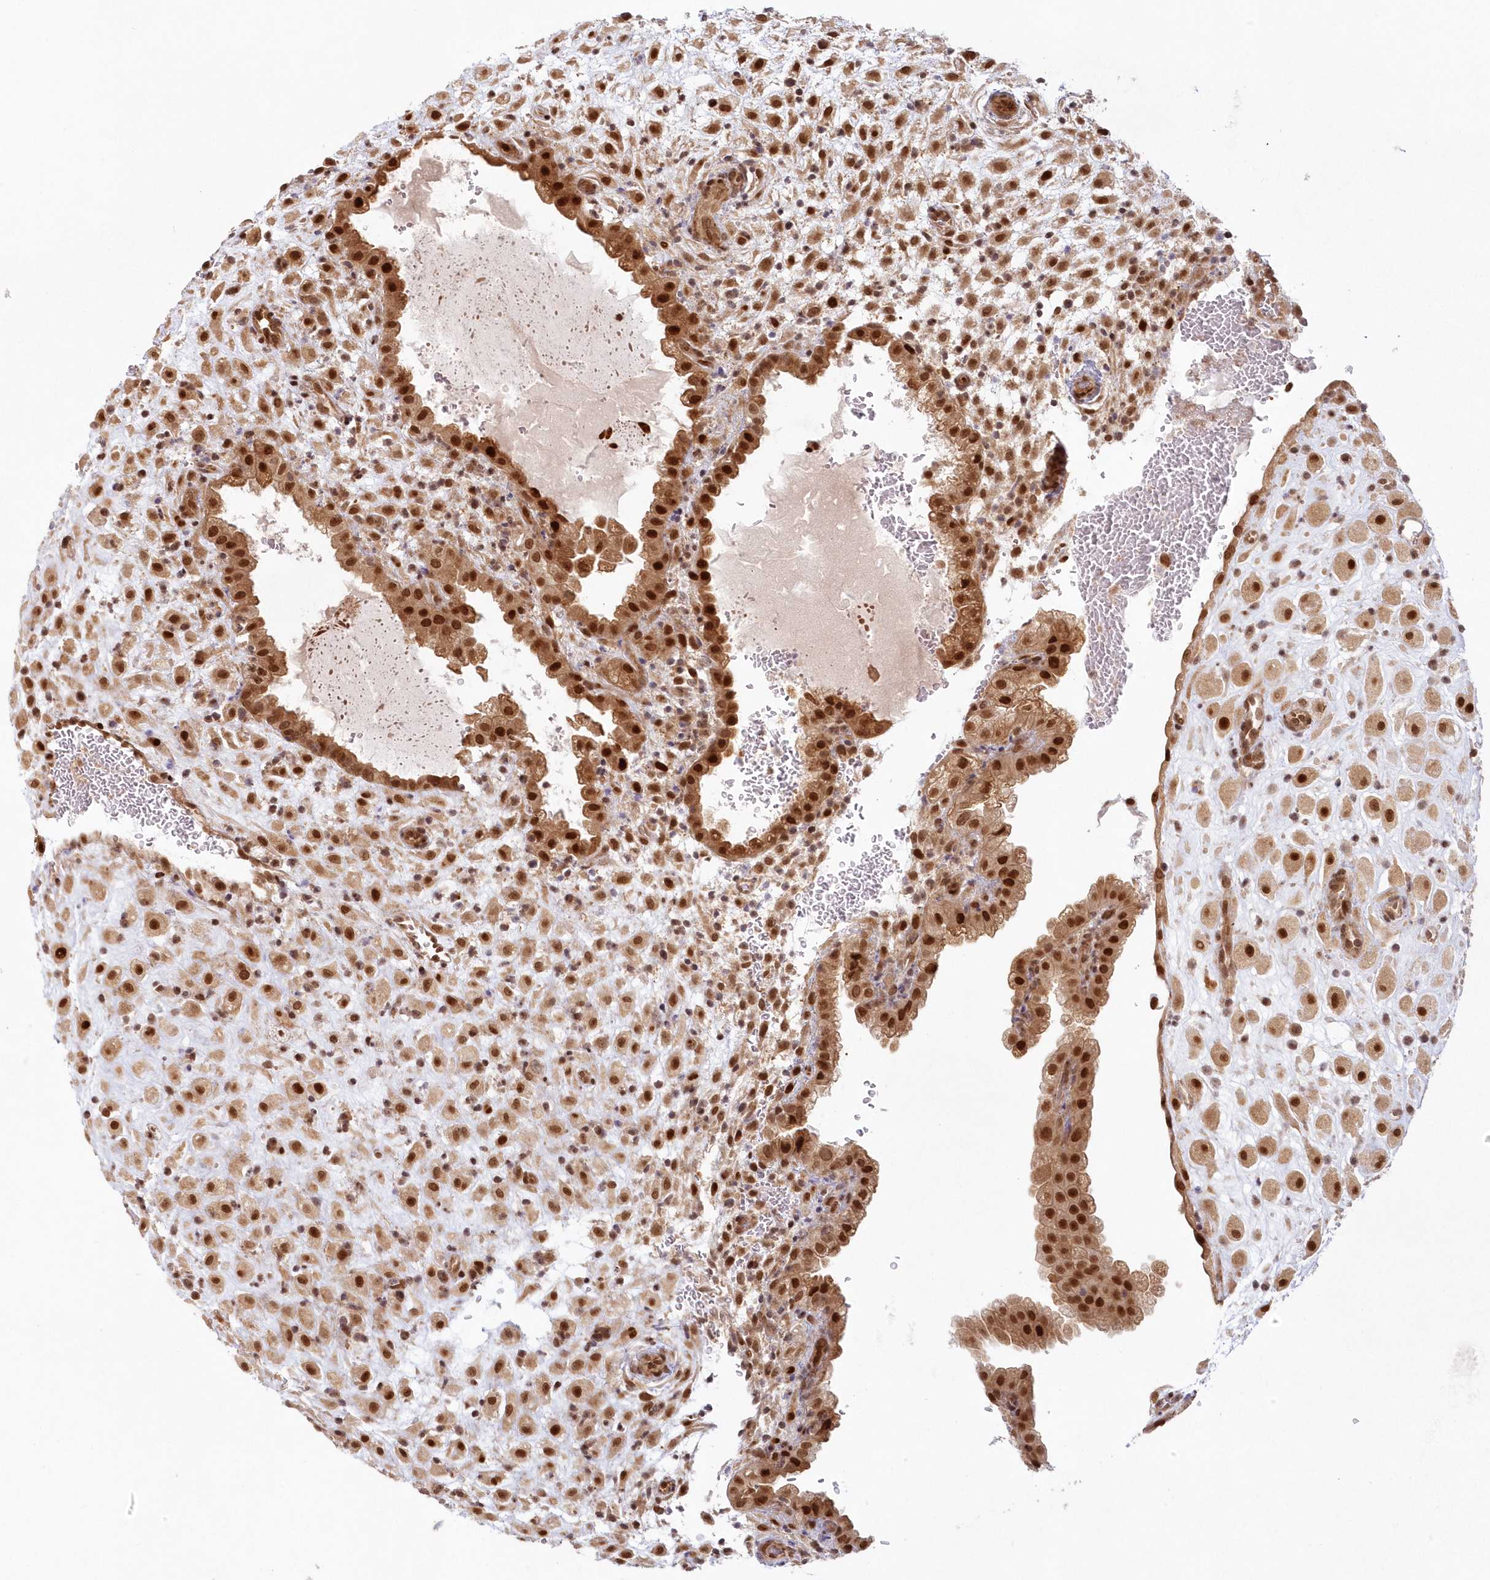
{"staining": {"intensity": "strong", "quantity": ">75%", "location": "cytoplasmic/membranous,nuclear"}, "tissue": "placenta", "cell_type": "Decidual cells", "image_type": "normal", "snomed": [{"axis": "morphology", "description": "Normal tissue, NOS"}, {"axis": "topography", "description": "Placenta"}], "caption": "An immunohistochemistry (IHC) image of unremarkable tissue is shown. Protein staining in brown highlights strong cytoplasmic/membranous,nuclear positivity in placenta within decidual cells.", "gene": "TOGARAM2", "patient": {"sex": "female", "age": 35}}